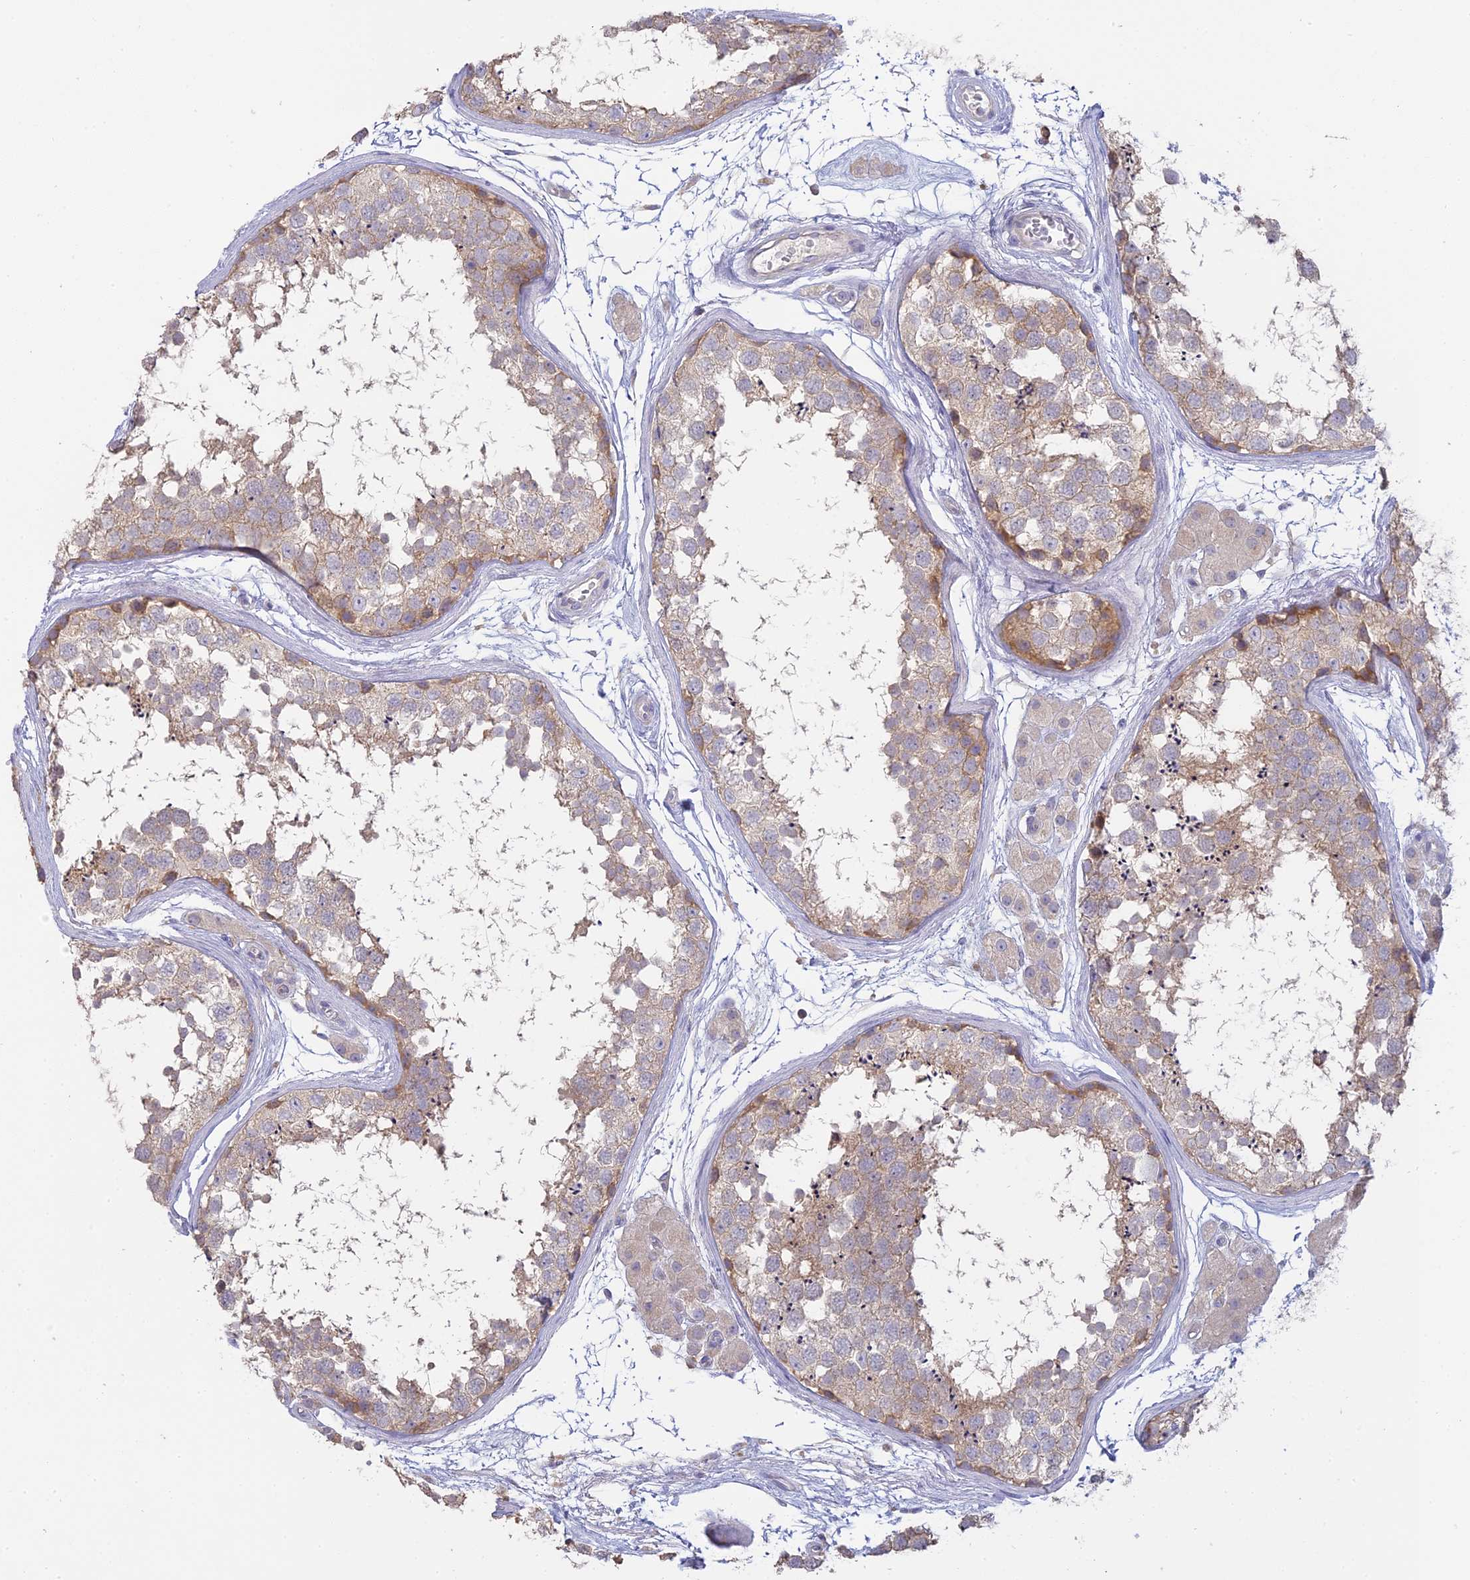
{"staining": {"intensity": "weak", "quantity": "25%-75%", "location": "cytoplasmic/membranous"}, "tissue": "testis", "cell_type": "Cells in seminiferous ducts", "image_type": "normal", "snomed": [{"axis": "morphology", "description": "Normal tissue, NOS"}, {"axis": "topography", "description": "Testis"}], "caption": "This is an image of immunohistochemistry (IHC) staining of normal testis, which shows weak staining in the cytoplasmic/membranous of cells in seminiferous ducts.", "gene": "SFT2D2", "patient": {"sex": "male", "age": 56}}